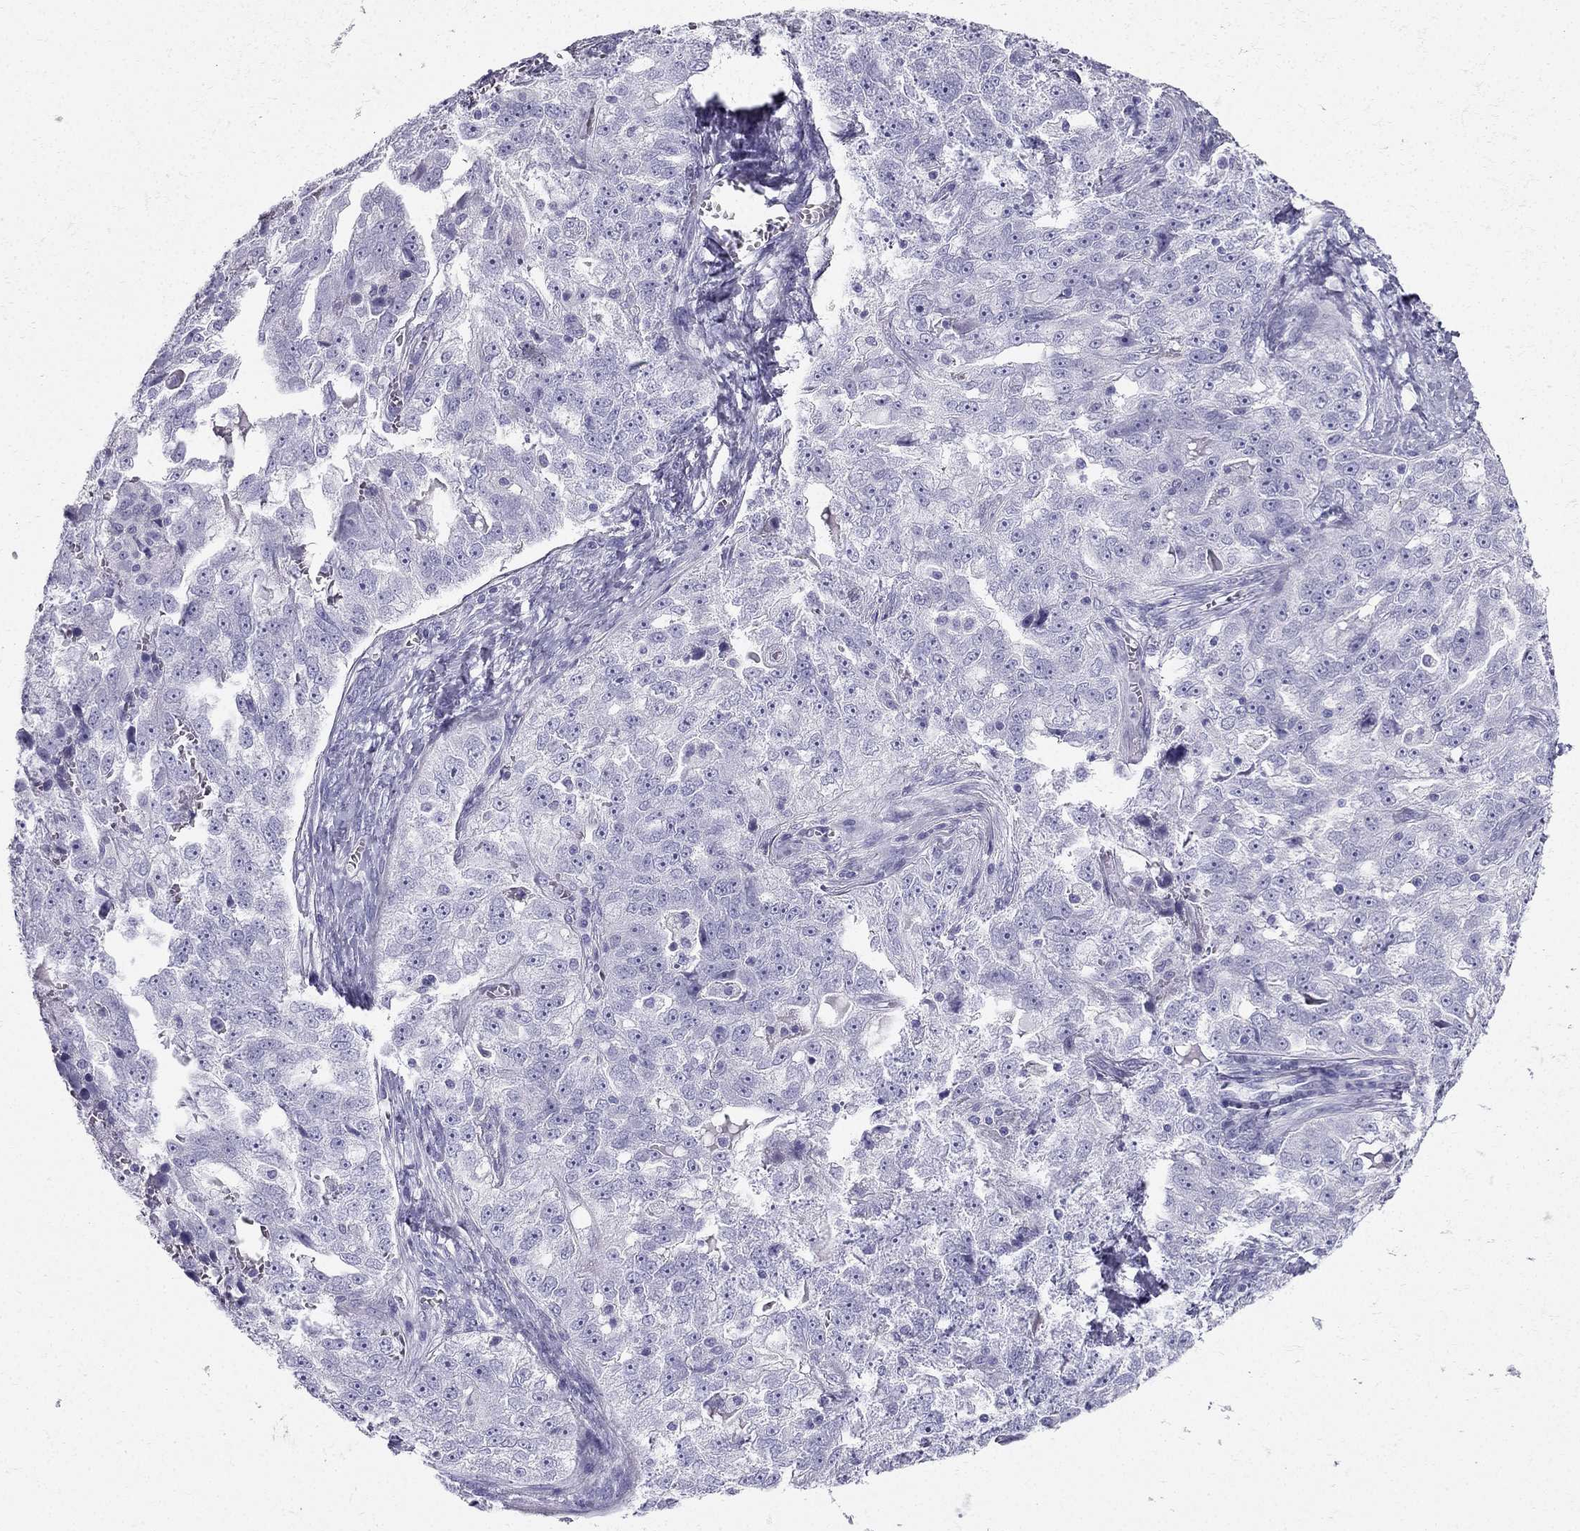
{"staining": {"intensity": "negative", "quantity": "none", "location": "none"}, "tissue": "ovarian cancer", "cell_type": "Tumor cells", "image_type": "cancer", "snomed": [{"axis": "morphology", "description": "Cystadenocarcinoma, serous, NOS"}, {"axis": "topography", "description": "Ovary"}], "caption": "This is an immunohistochemistry (IHC) histopathology image of human ovarian cancer (serous cystadenocarcinoma). There is no expression in tumor cells.", "gene": "TFF3", "patient": {"sex": "female", "age": 51}}